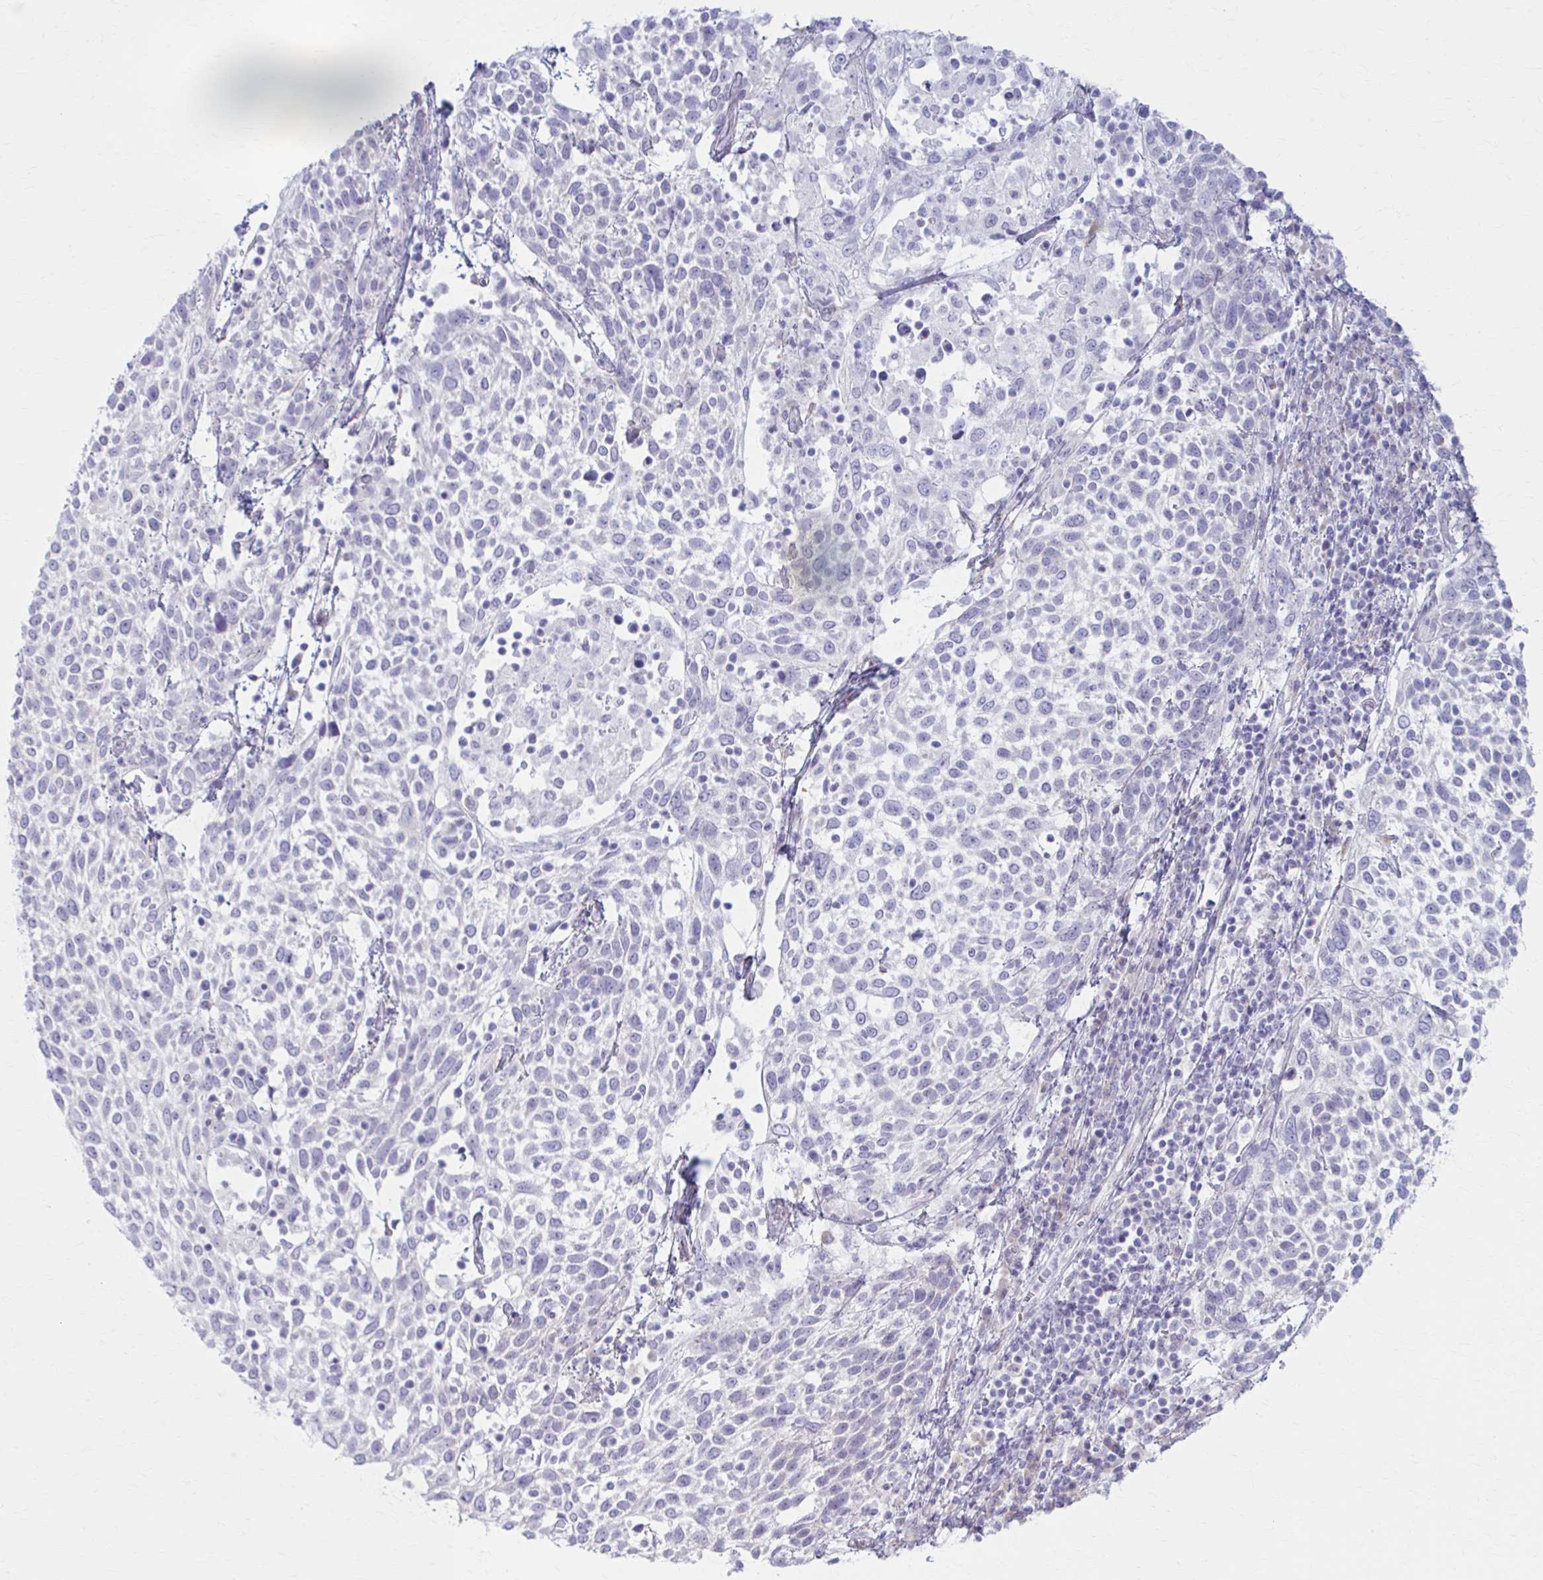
{"staining": {"intensity": "negative", "quantity": "none", "location": "none"}, "tissue": "cervical cancer", "cell_type": "Tumor cells", "image_type": "cancer", "snomed": [{"axis": "morphology", "description": "Squamous cell carcinoma, NOS"}, {"axis": "topography", "description": "Cervix"}], "caption": "The photomicrograph demonstrates no staining of tumor cells in cervical cancer (squamous cell carcinoma).", "gene": "PRKRA", "patient": {"sex": "female", "age": 61}}